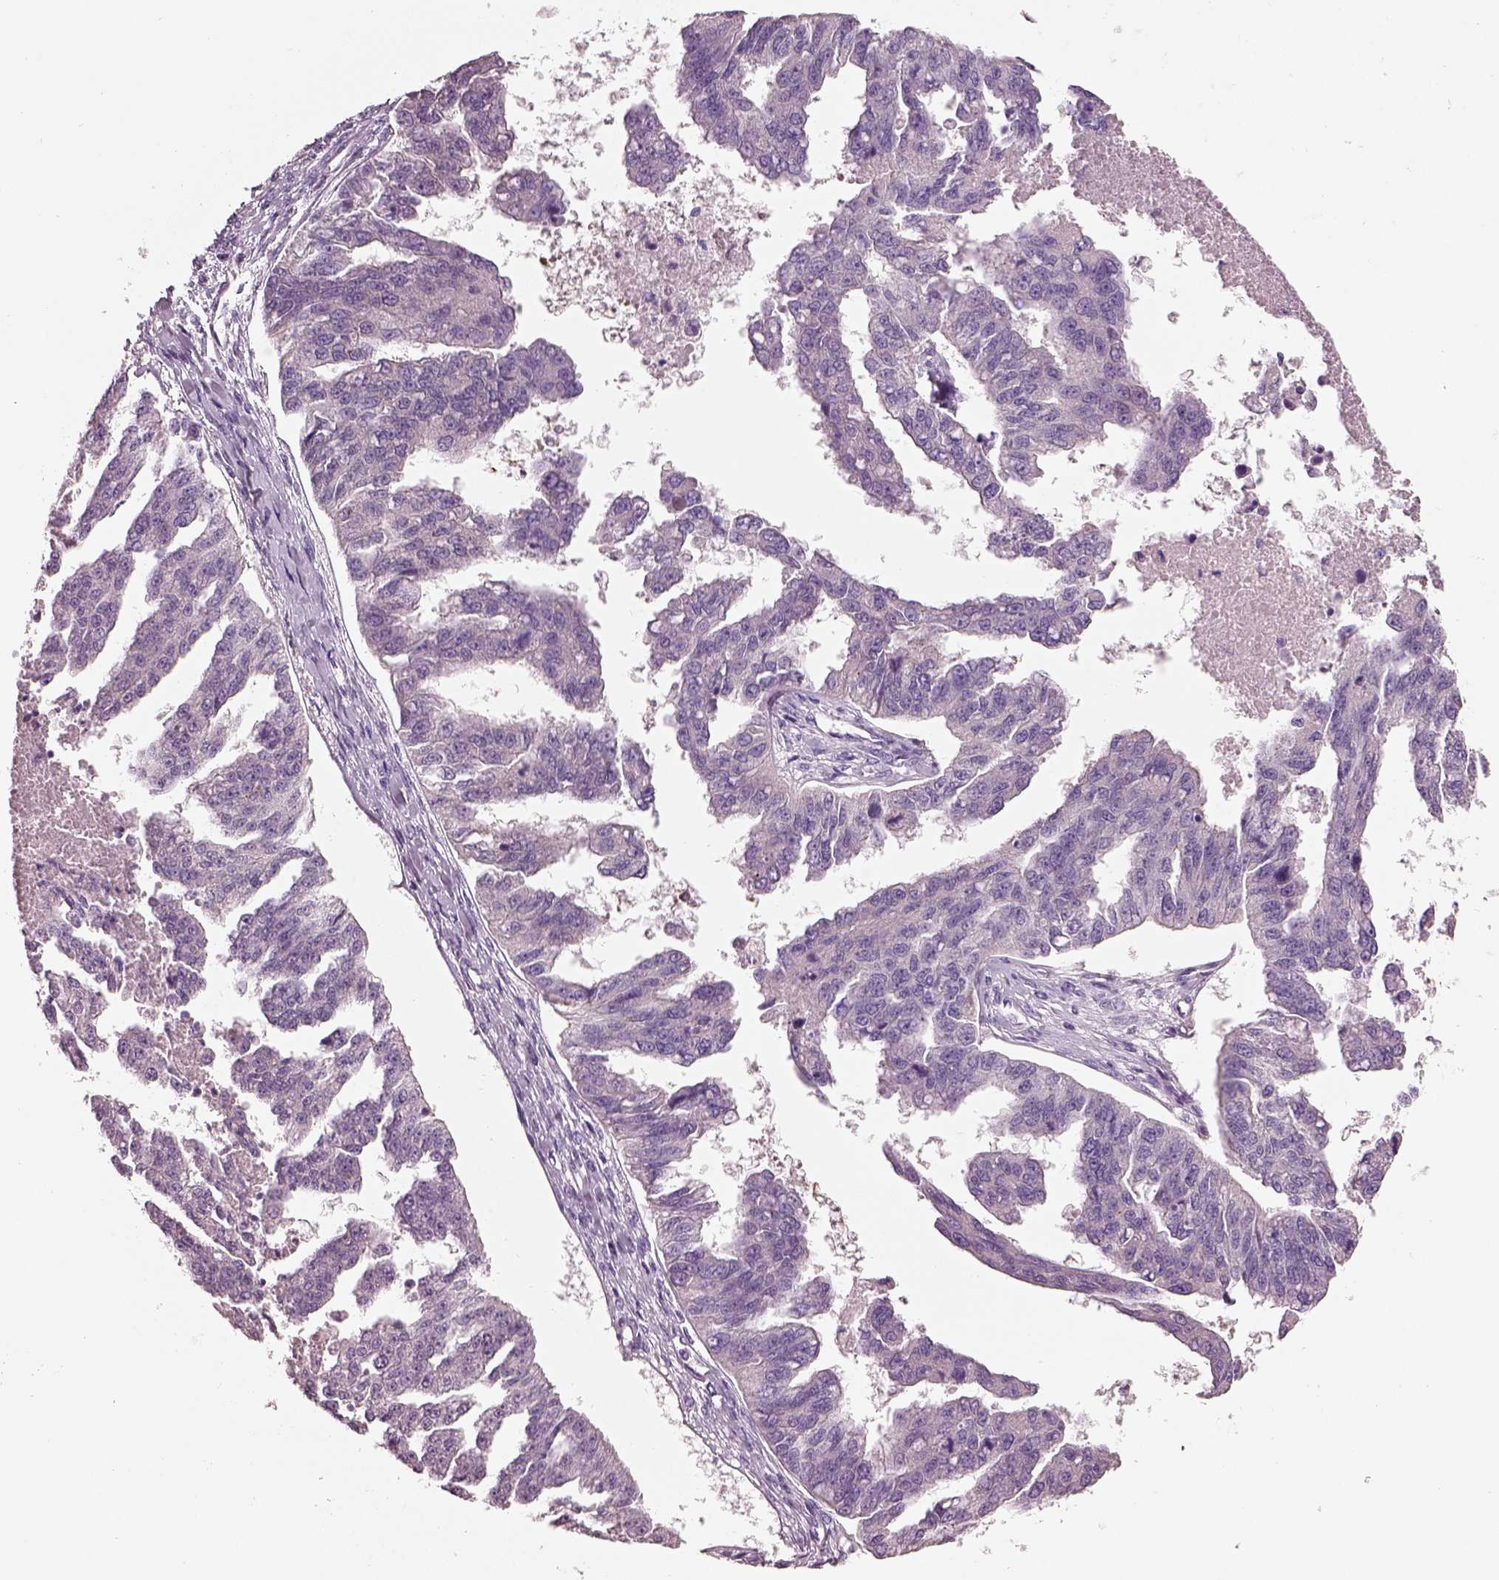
{"staining": {"intensity": "negative", "quantity": "none", "location": "none"}, "tissue": "ovarian cancer", "cell_type": "Tumor cells", "image_type": "cancer", "snomed": [{"axis": "morphology", "description": "Cystadenocarcinoma, serous, NOS"}, {"axis": "topography", "description": "Ovary"}], "caption": "Tumor cells show no significant staining in serous cystadenocarcinoma (ovarian). The staining is performed using DAB (3,3'-diaminobenzidine) brown chromogen with nuclei counter-stained in using hematoxylin.", "gene": "ELSPBP1", "patient": {"sex": "female", "age": 58}}